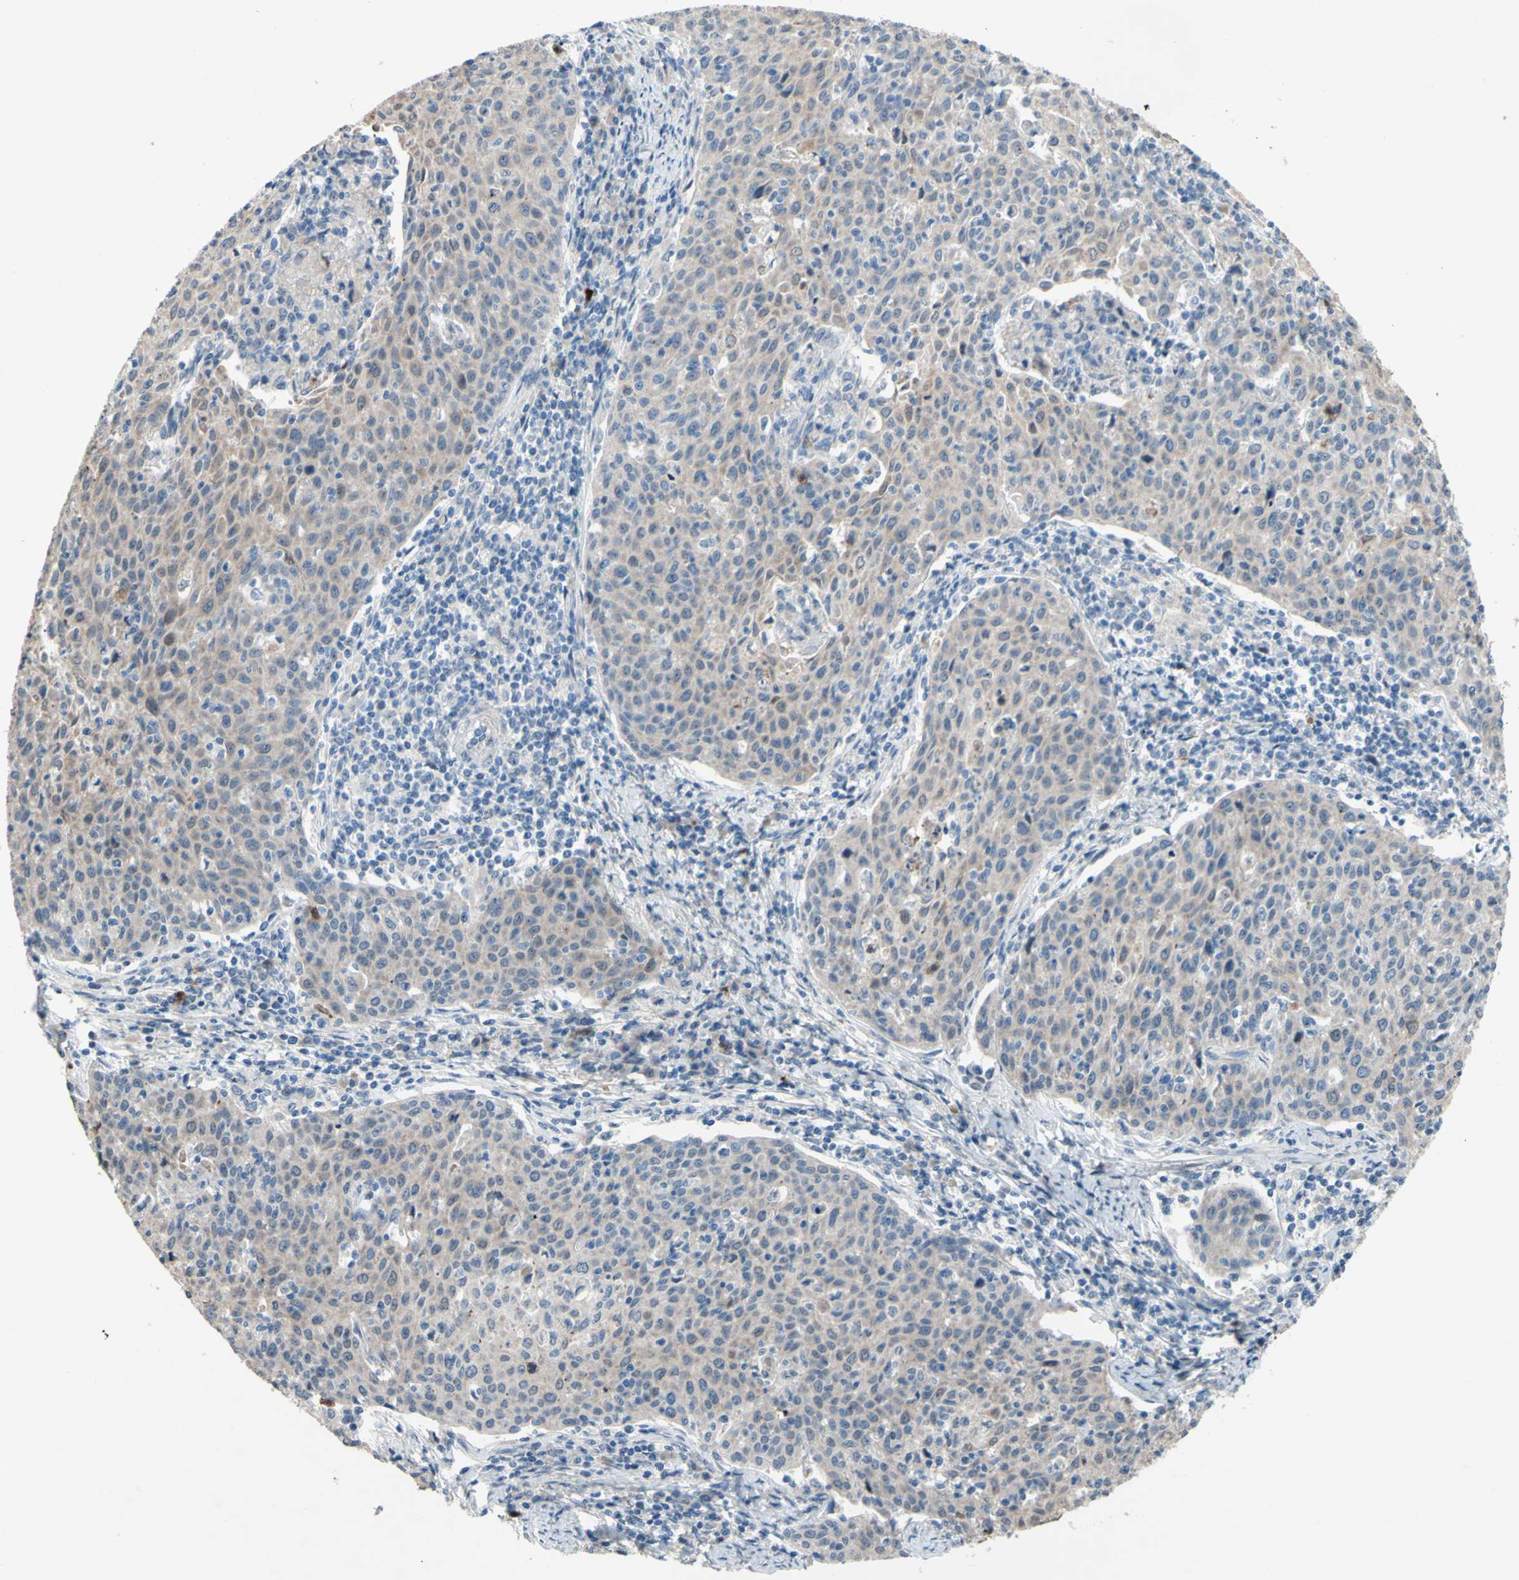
{"staining": {"intensity": "weak", "quantity": ">75%", "location": "cytoplasmic/membranous"}, "tissue": "cervical cancer", "cell_type": "Tumor cells", "image_type": "cancer", "snomed": [{"axis": "morphology", "description": "Squamous cell carcinoma, NOS"}, {"axis": "topography", "description": "Cervix"}], "caption": "Protein staining displays weak cytoplasmic/membranous staining in approximately >75% of tumor cells in cervical cancer (squamous cell carcinoma).", "gene": "GRAMD2B", "patient": {"sex": "female", "age": 38}}